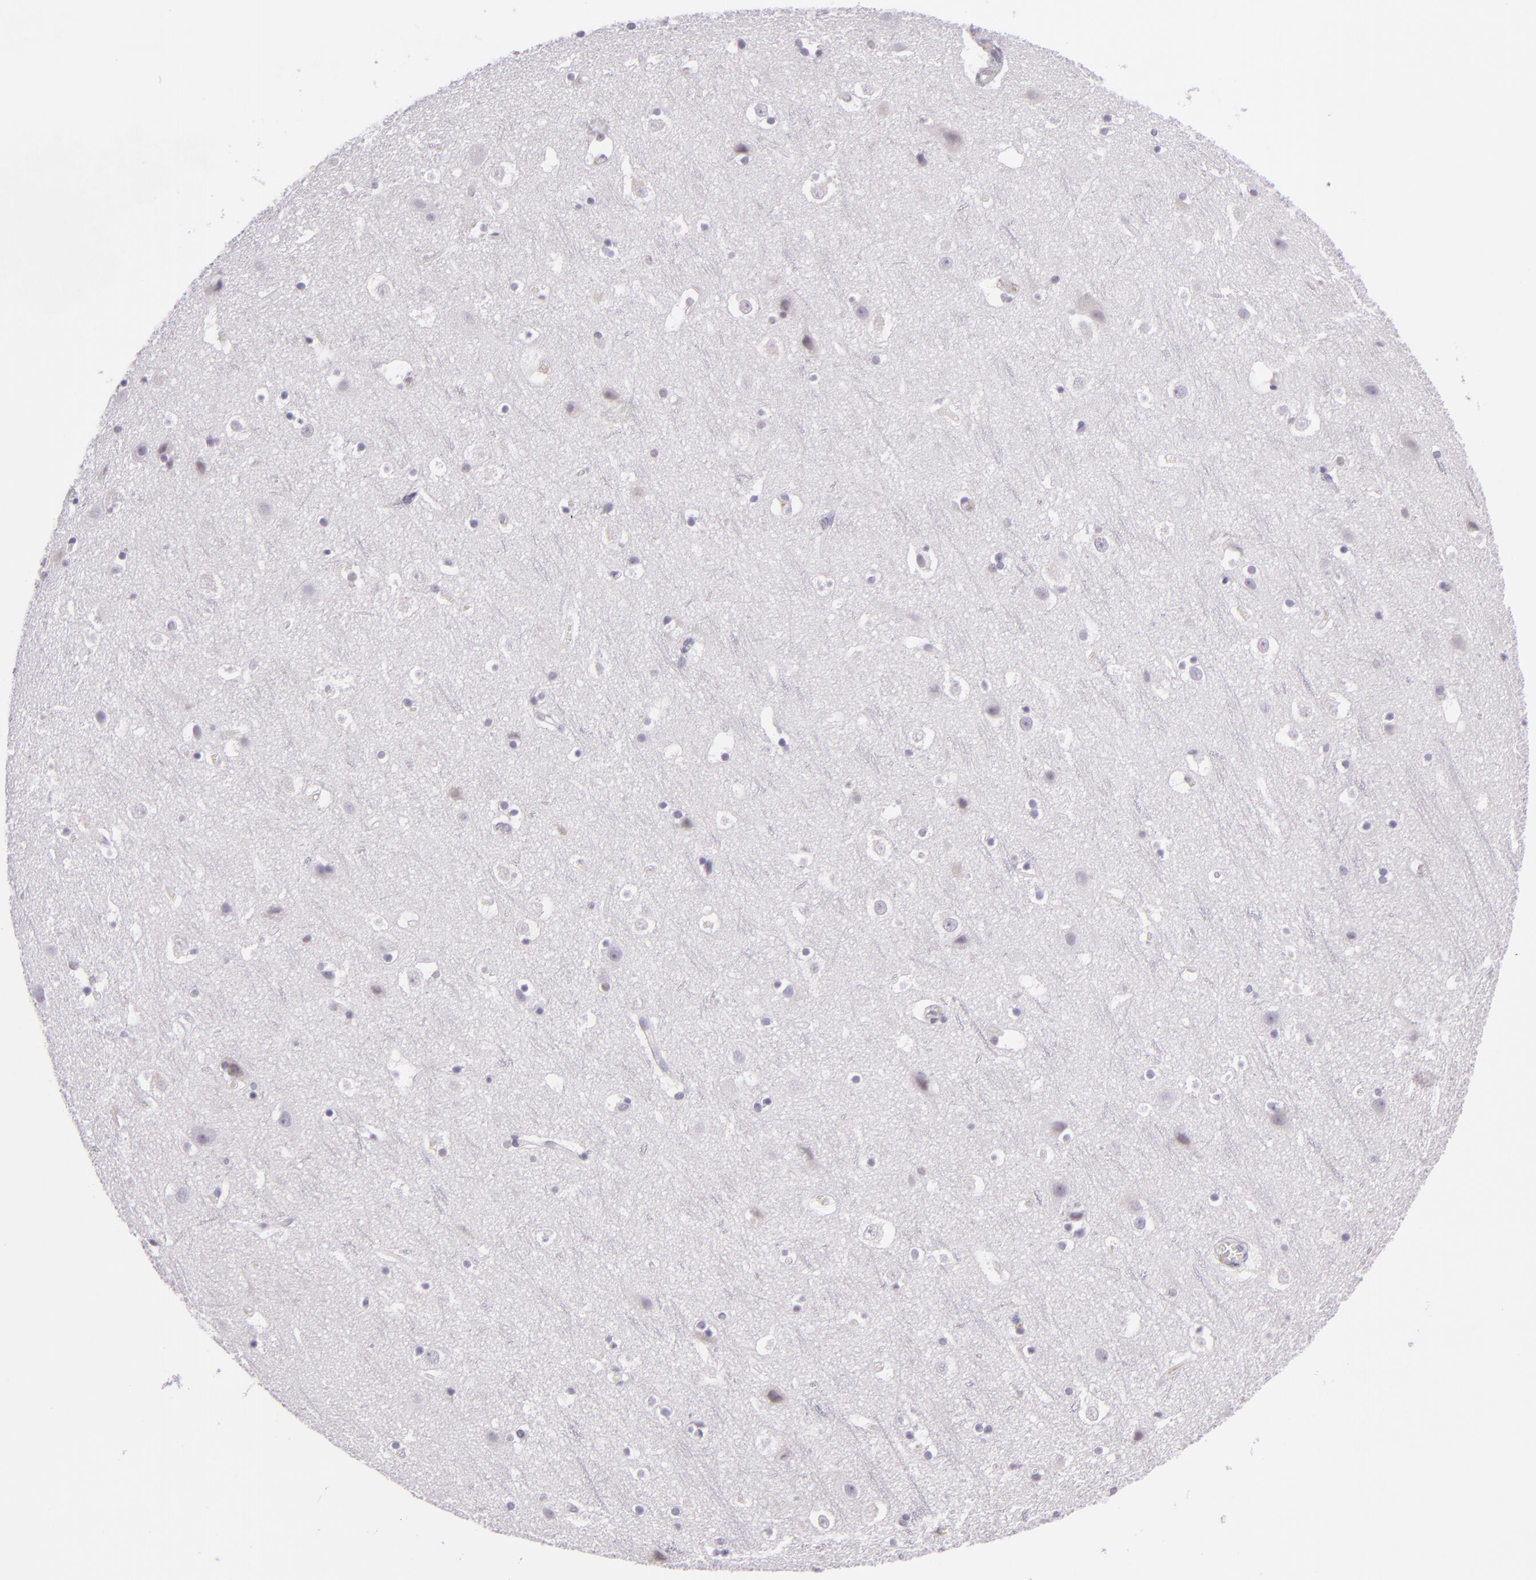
{"staining": {"intensity": "moderate", "quantity": "<25%", "location": "cytoplasmic/membranous"}, "tissue": "cerebral cortex", "cell_type": "Endothelial cells", "image_type": "normal", "snomed": [{"axis": "morphology", "description": "Normal tissue, NOS"}, {"axis": "topography", "description": "Cerebral cortex"}], "caption": "Endothelial cells exhibit moderate cytoplasmic/membranous expression in about <25% of cells in normal cerebral cortex. (DAB (3,3'-diaminobenzidine) IHC, brown staining for protein, blue staining for nuclei).", "gene": "CHEK2", "patient": {"sex": "male", "age": 45}}